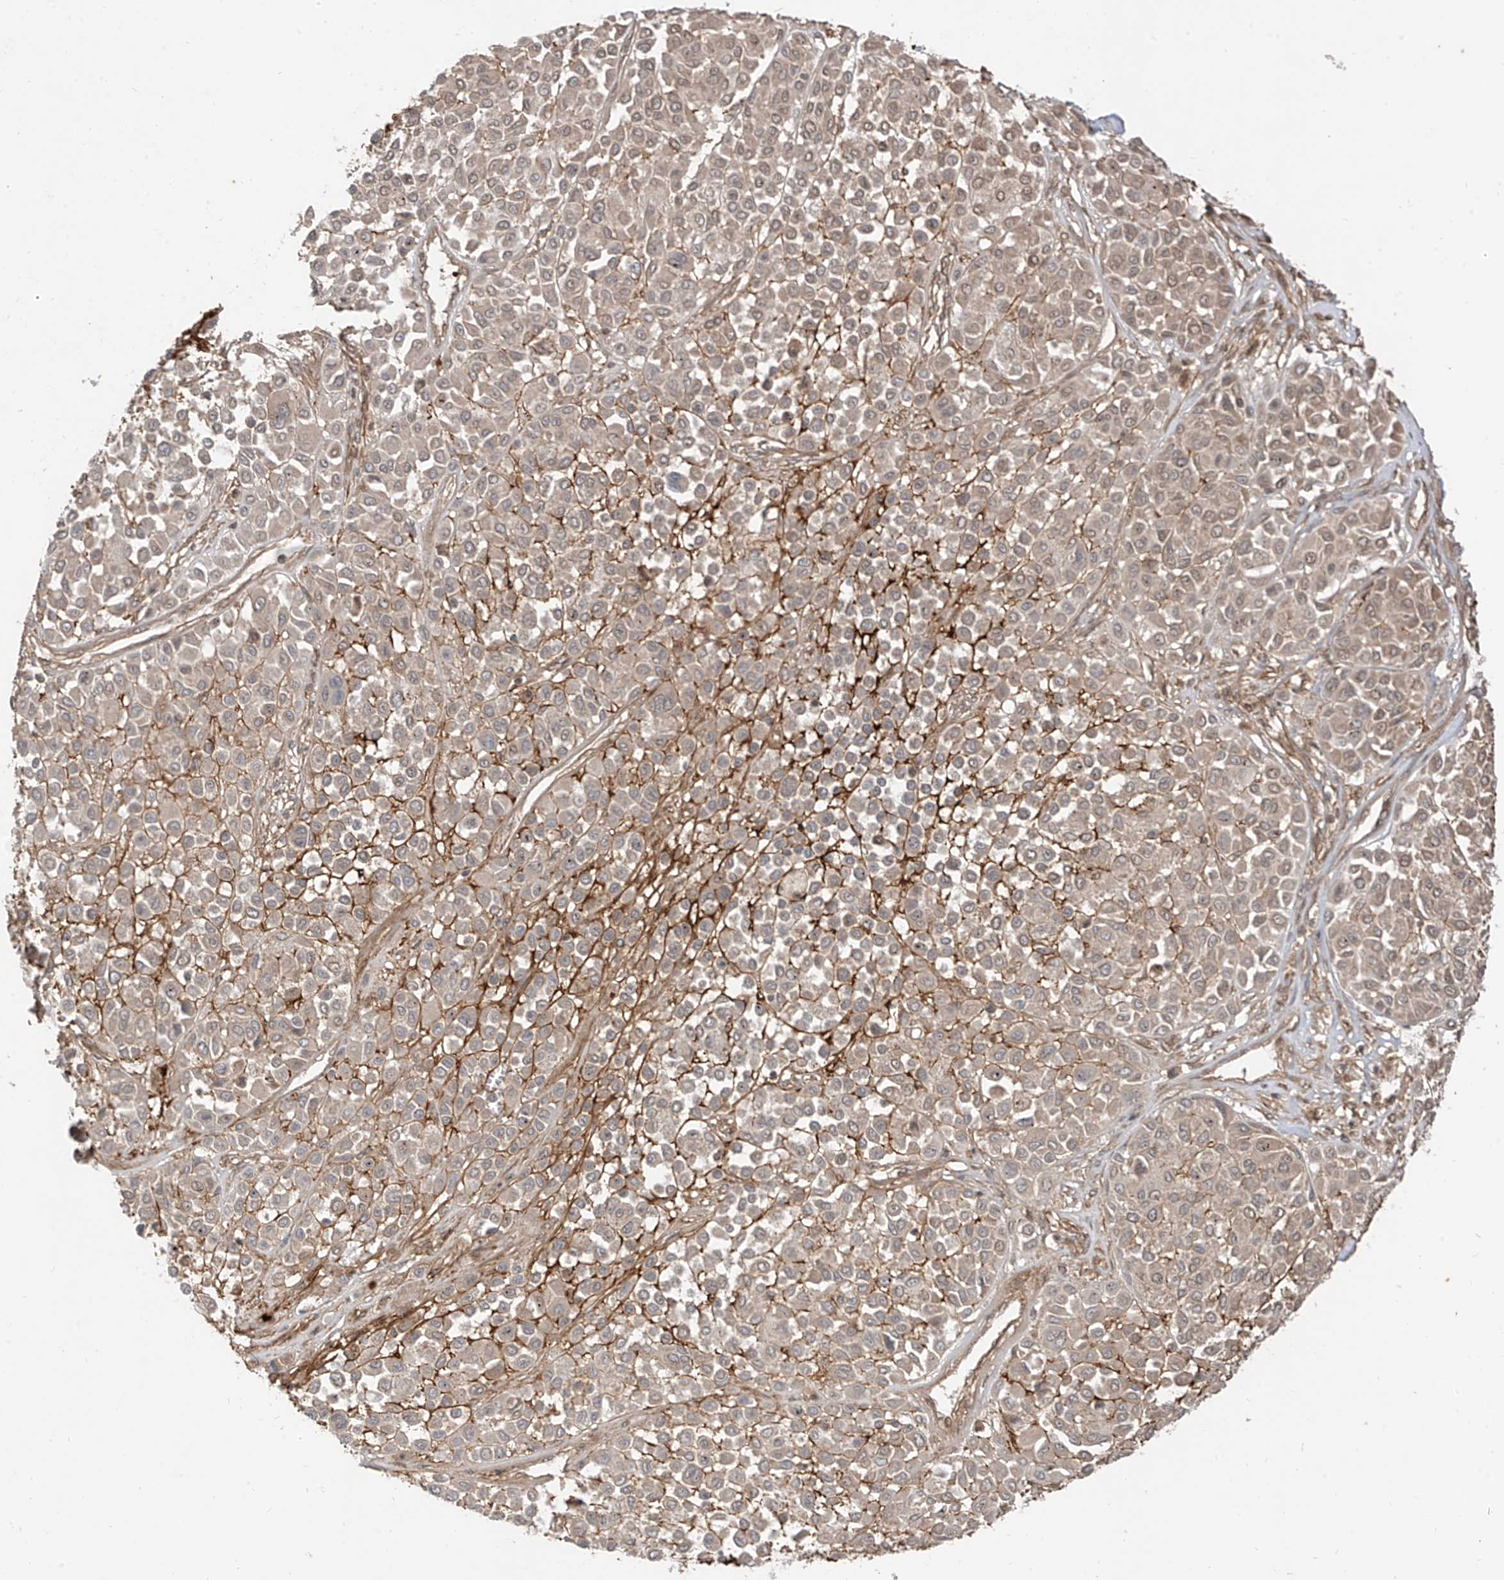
{"staining": {"intensity": "weak", "quantity": "<25%", "location": "cytoplasmic/membranous,nuclear"}, "tissue": "melanoma", "cell_type": "Tumor cells", "image_type": "cancer", "snomed": [{"axis": "morphology", "description": "Malignant melanoma, Metastatic site"}, {"axis": "topography", "description": "Soft tissue"}], "caption": "Immunohistochemistry (IHC) photomicrograph of melanoma stained for a protein (brown), which reveals no positivity in tumor cells.", "gene": "LCOR", "patient": {"sex": "male", "age": 41}}